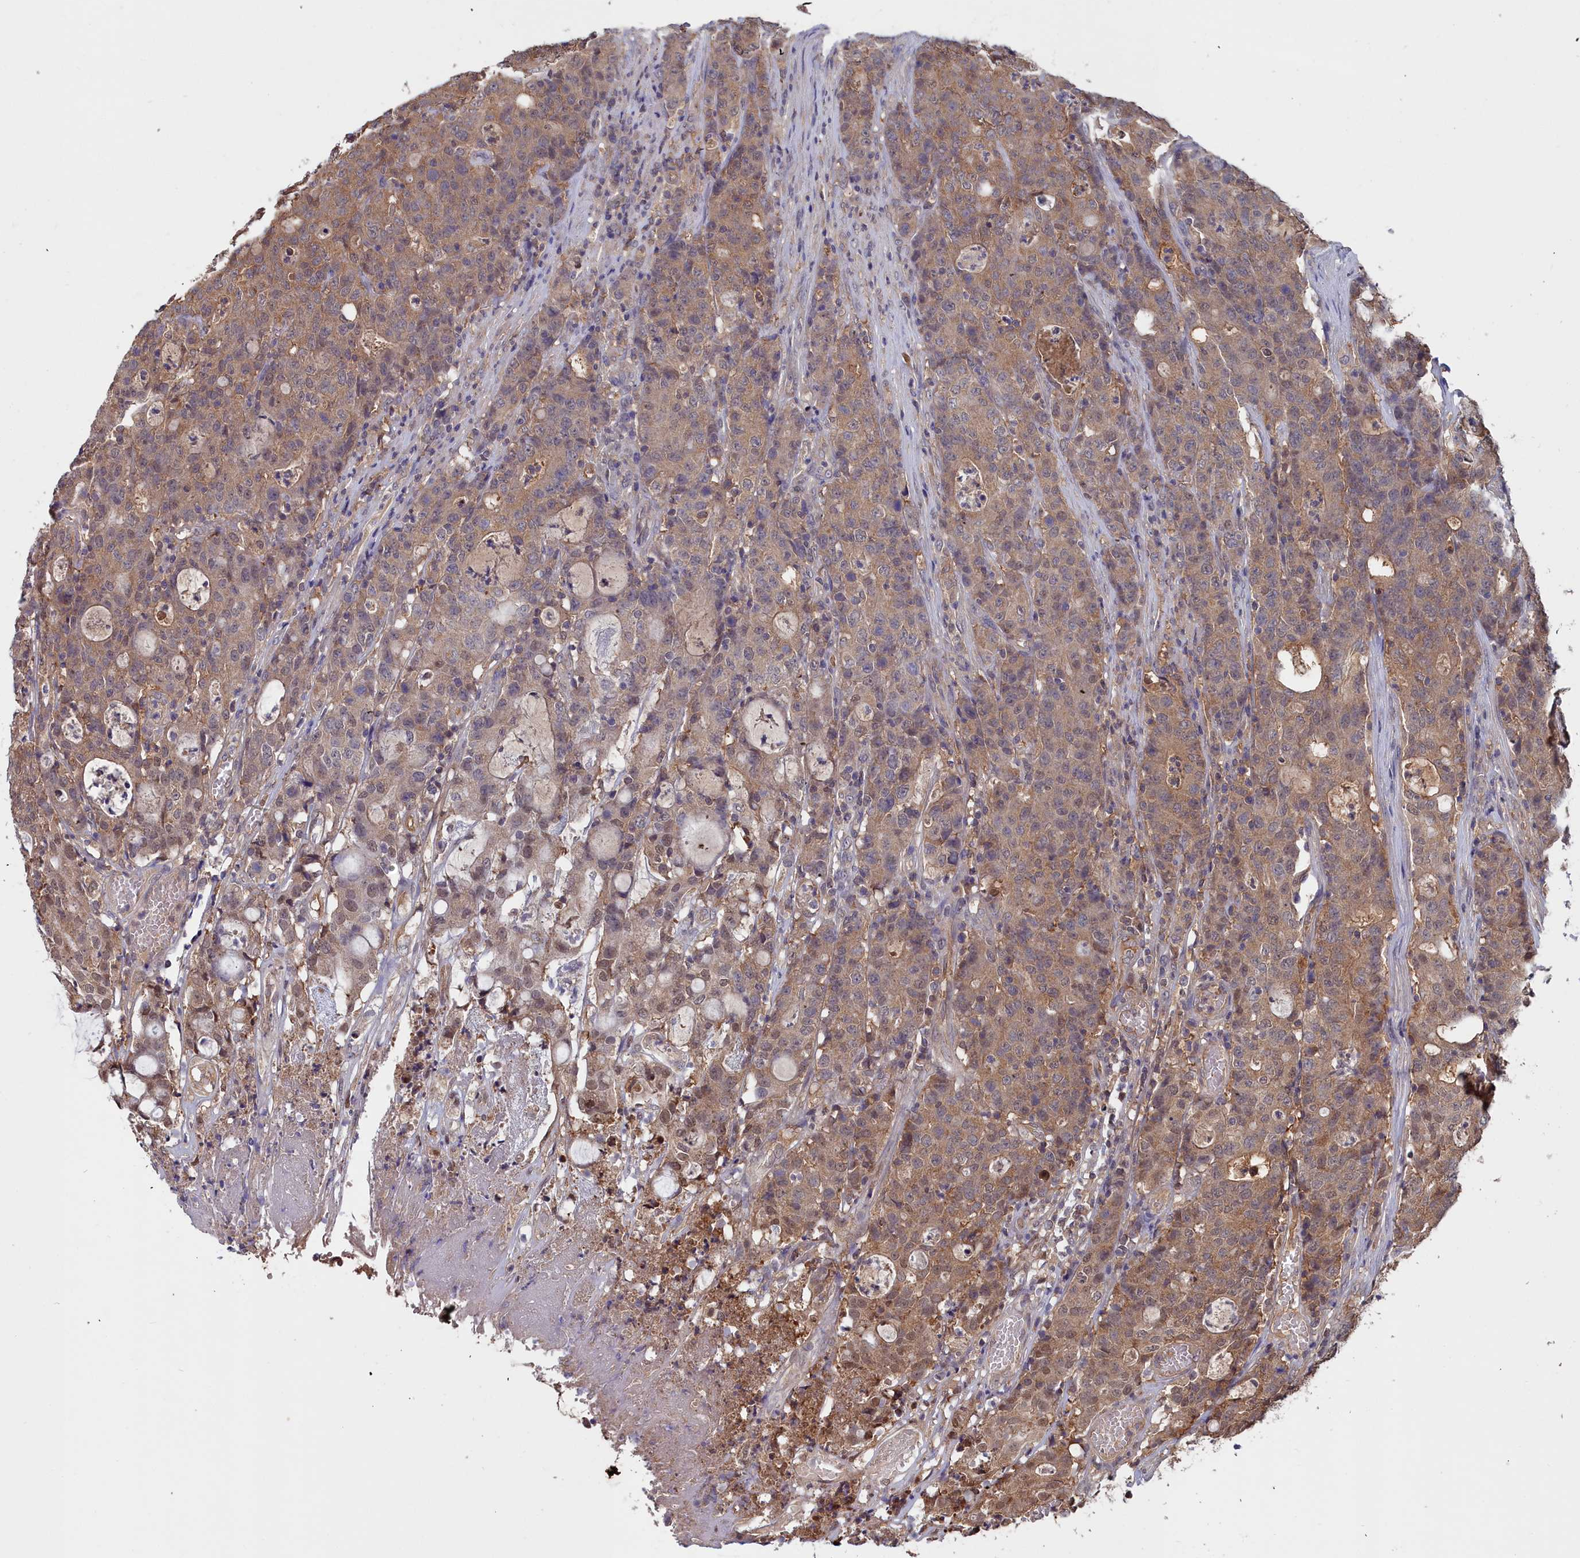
{"staining": {"intensity": "moderate", "quantity": ">75%", "location": "cytoplasmic/membranous"}, "tissue": "colorectal cancer", "cell_type": "Tumor cells", "image_type": "cancer", "snomed": [{"axis": "morphology", "description": "Adenocarcinoma, NOS"}, {"axis": "topography", "description": "Colon"}], "caption": "Adenocarcinoma (colorectal) tissue shows moderate cytoplasmic/membranous staining in approximately >75% of tumor cells", "gene": "GFRA2", "patient": {"sex": "male", "age": 83}}